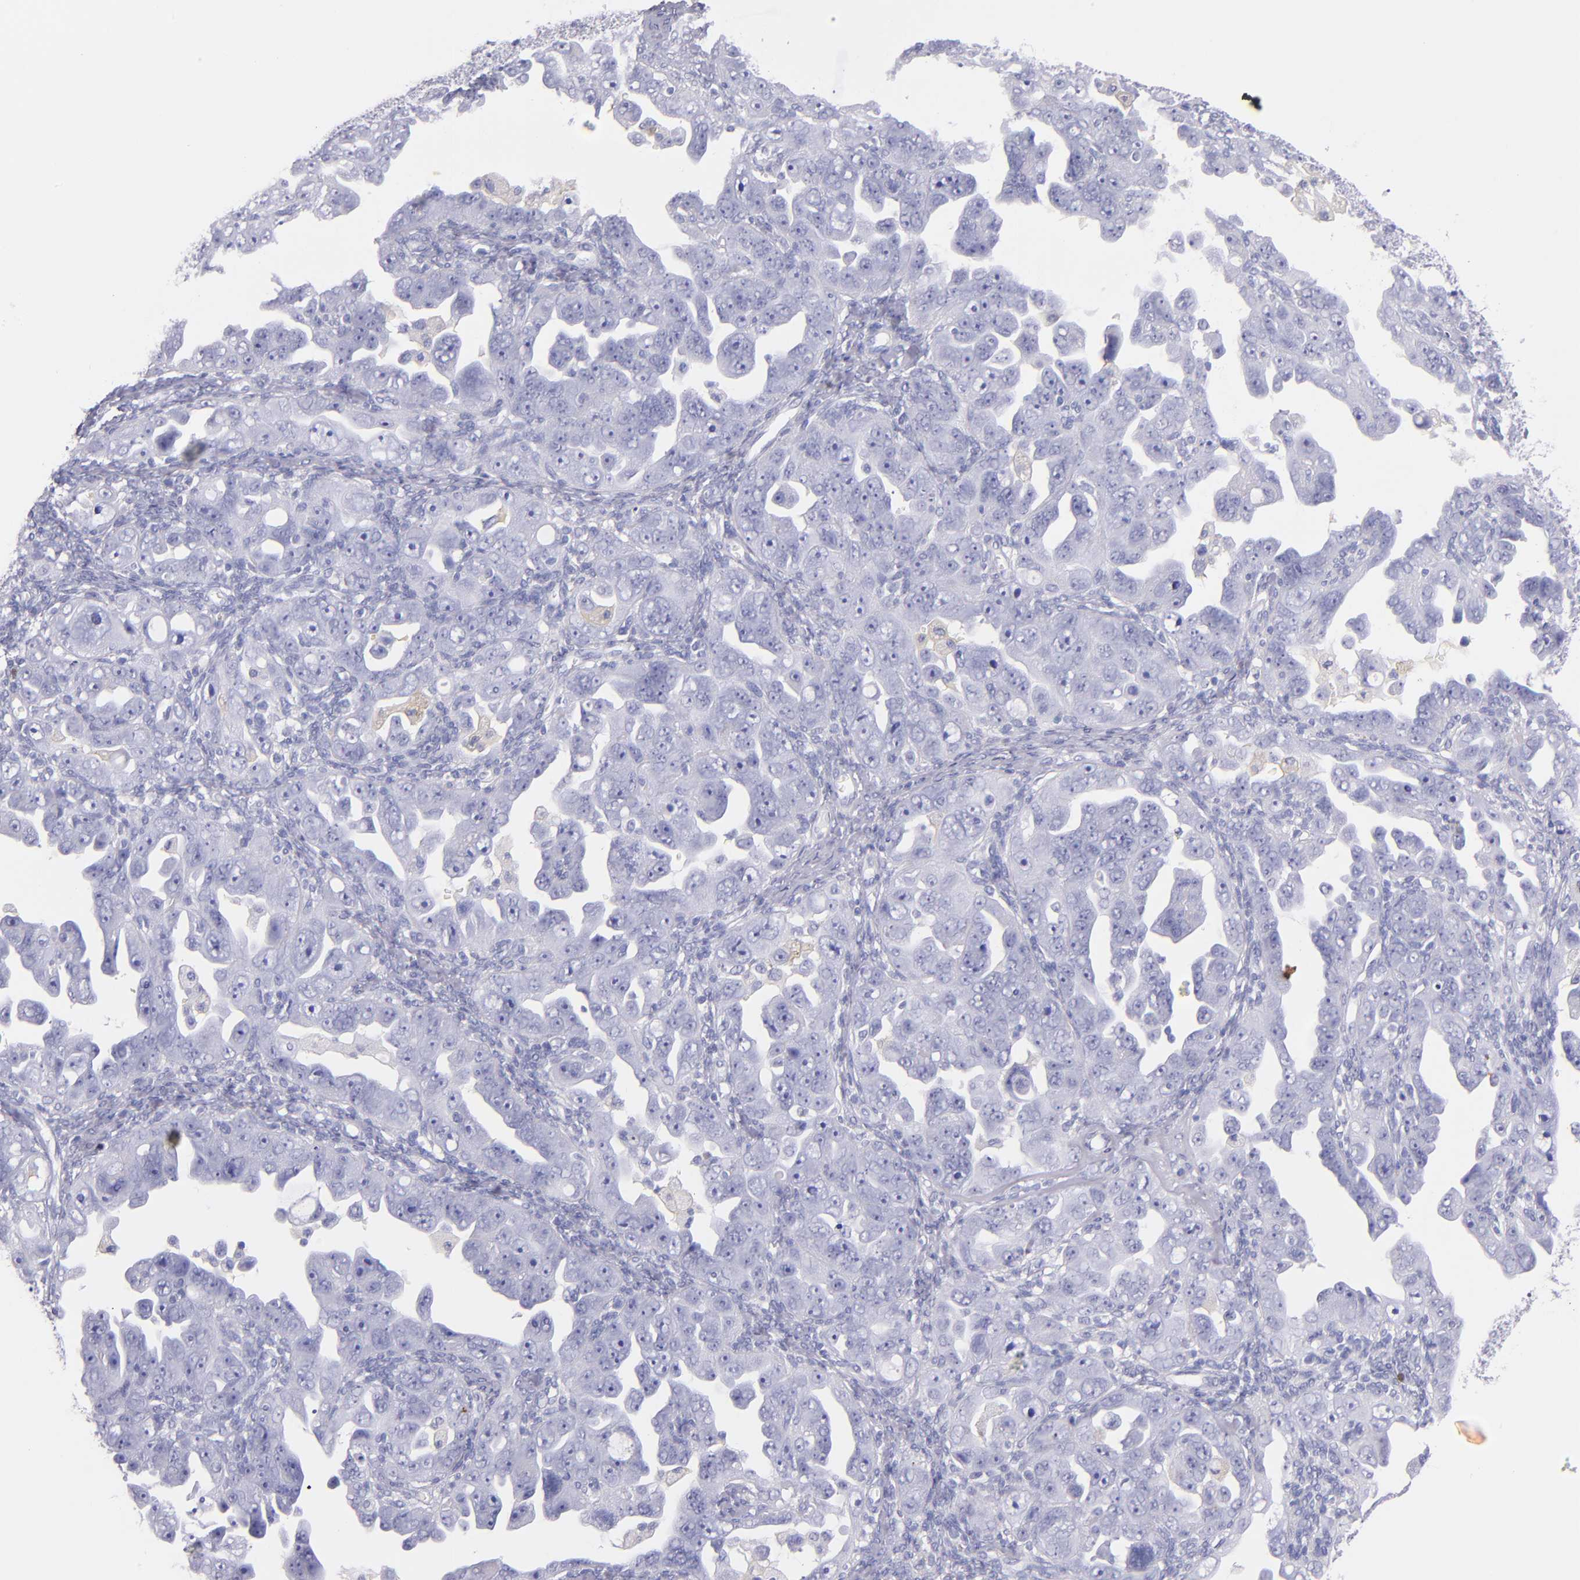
{"staining": {"intensity": "negative", "quantity": "none", "location": "none"}, "tissue": "ovarian cancer", "cell_type": "Tumor cells", "image_type": "cancer", "snomed": [{"axis": "morphology", "description": "Cystadenocarcinoma, serous, NOS"}, {"axis": "topography", "description": "Ovary"}], "caption": "This is a image of immunohistochemistry staining of ovarian cancer, which shows no expression in tumor cells.", "gene": "IRF4", "patient": {"sex": "female", "age": 66}}